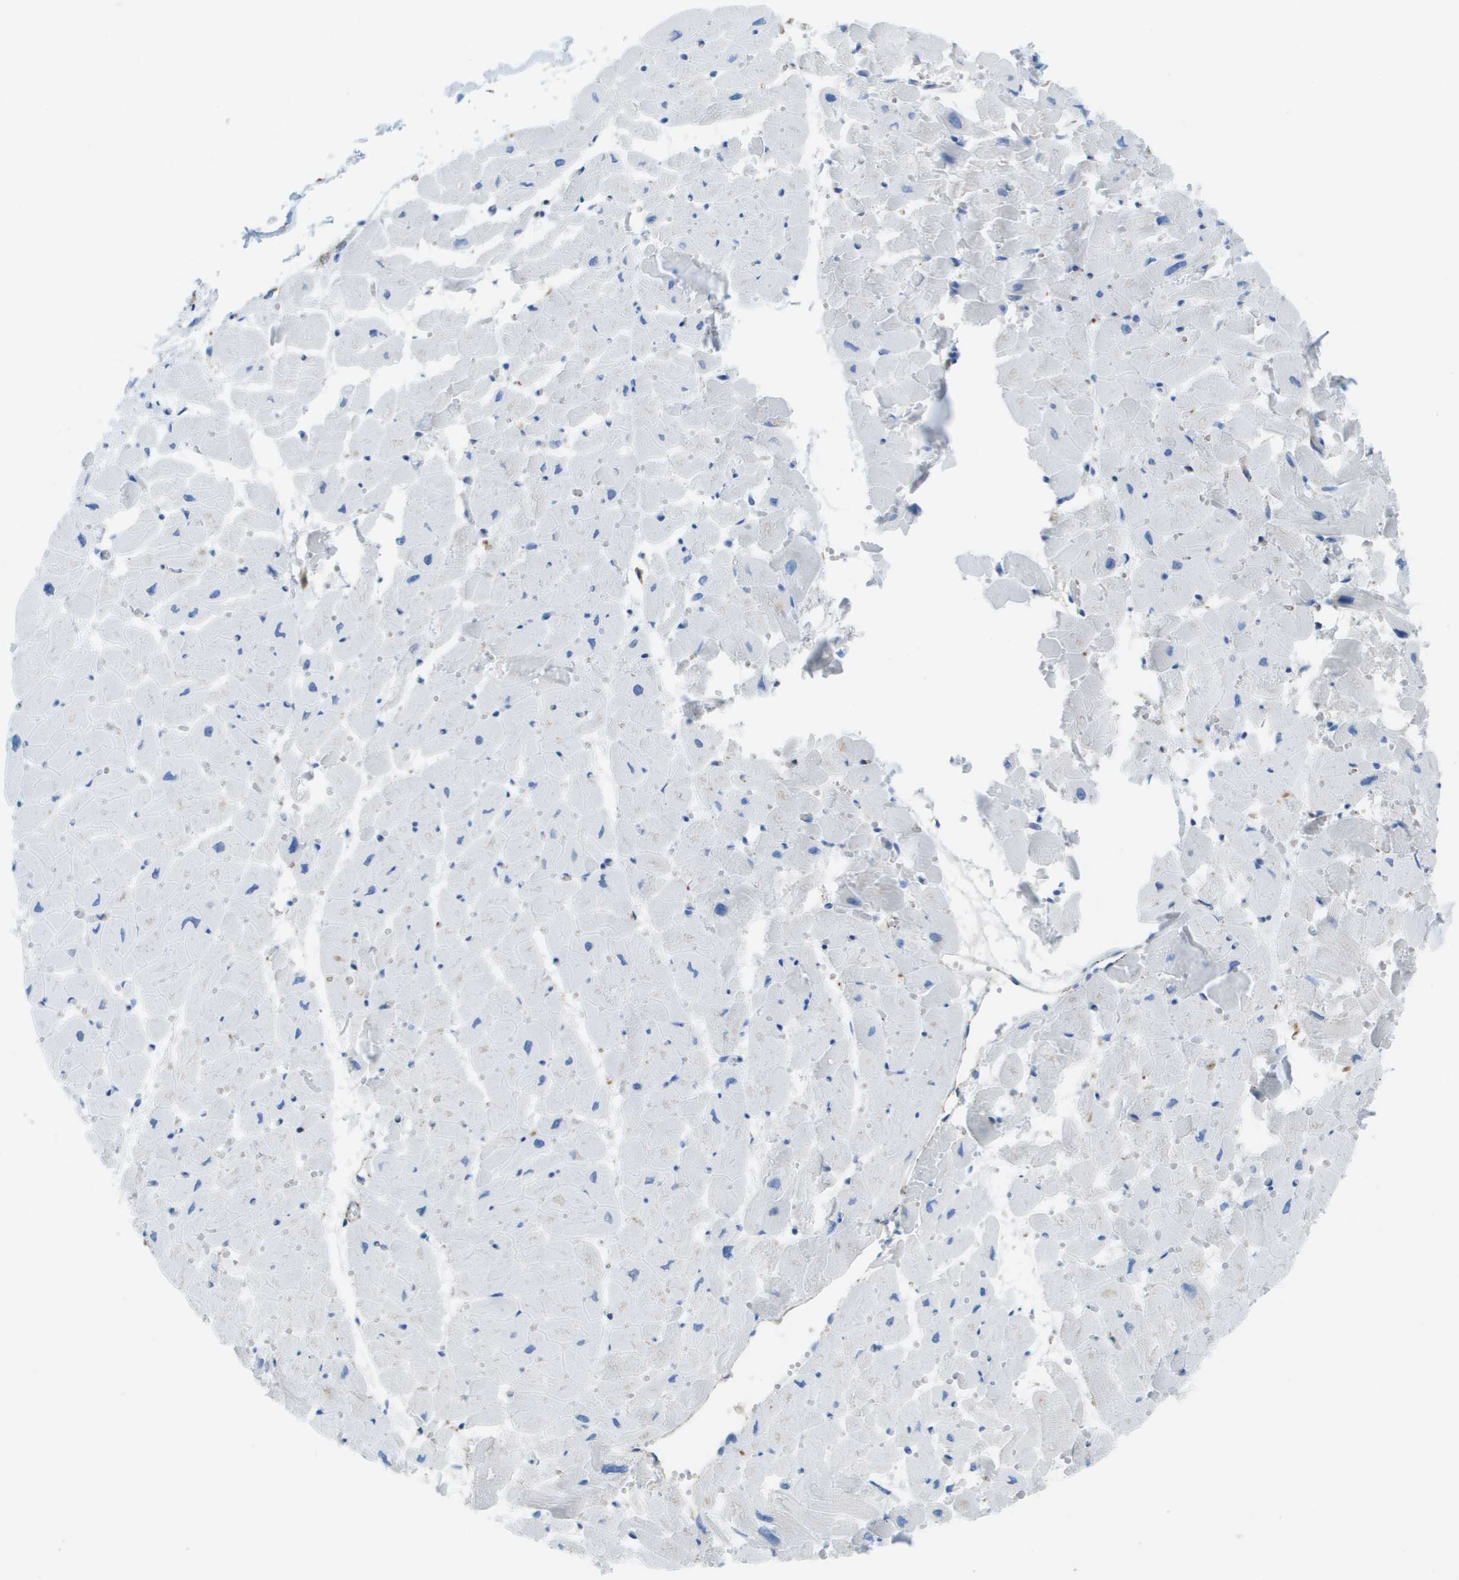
{"staining": {"intensity": "negative", "quantity": "none", "location": "none"}, "tissue": "heart muscle", "cell_type": "Cardiomyocytes", "image_type": "normal", "snomed": [{"axis": "morphology", "description": "Normal tissue, NOS"}, {"axis": "topography", "description": "Heart"}], "caption": "IHC micrograph of normal human heart muscle stained for a protein (brown), which displays no staining in cardiomyocytes. (DAB immunohistochemistry with hematoxylin counter stain).", "gene": "PRCP", "patient": {"sex": "female", "age": 19}}